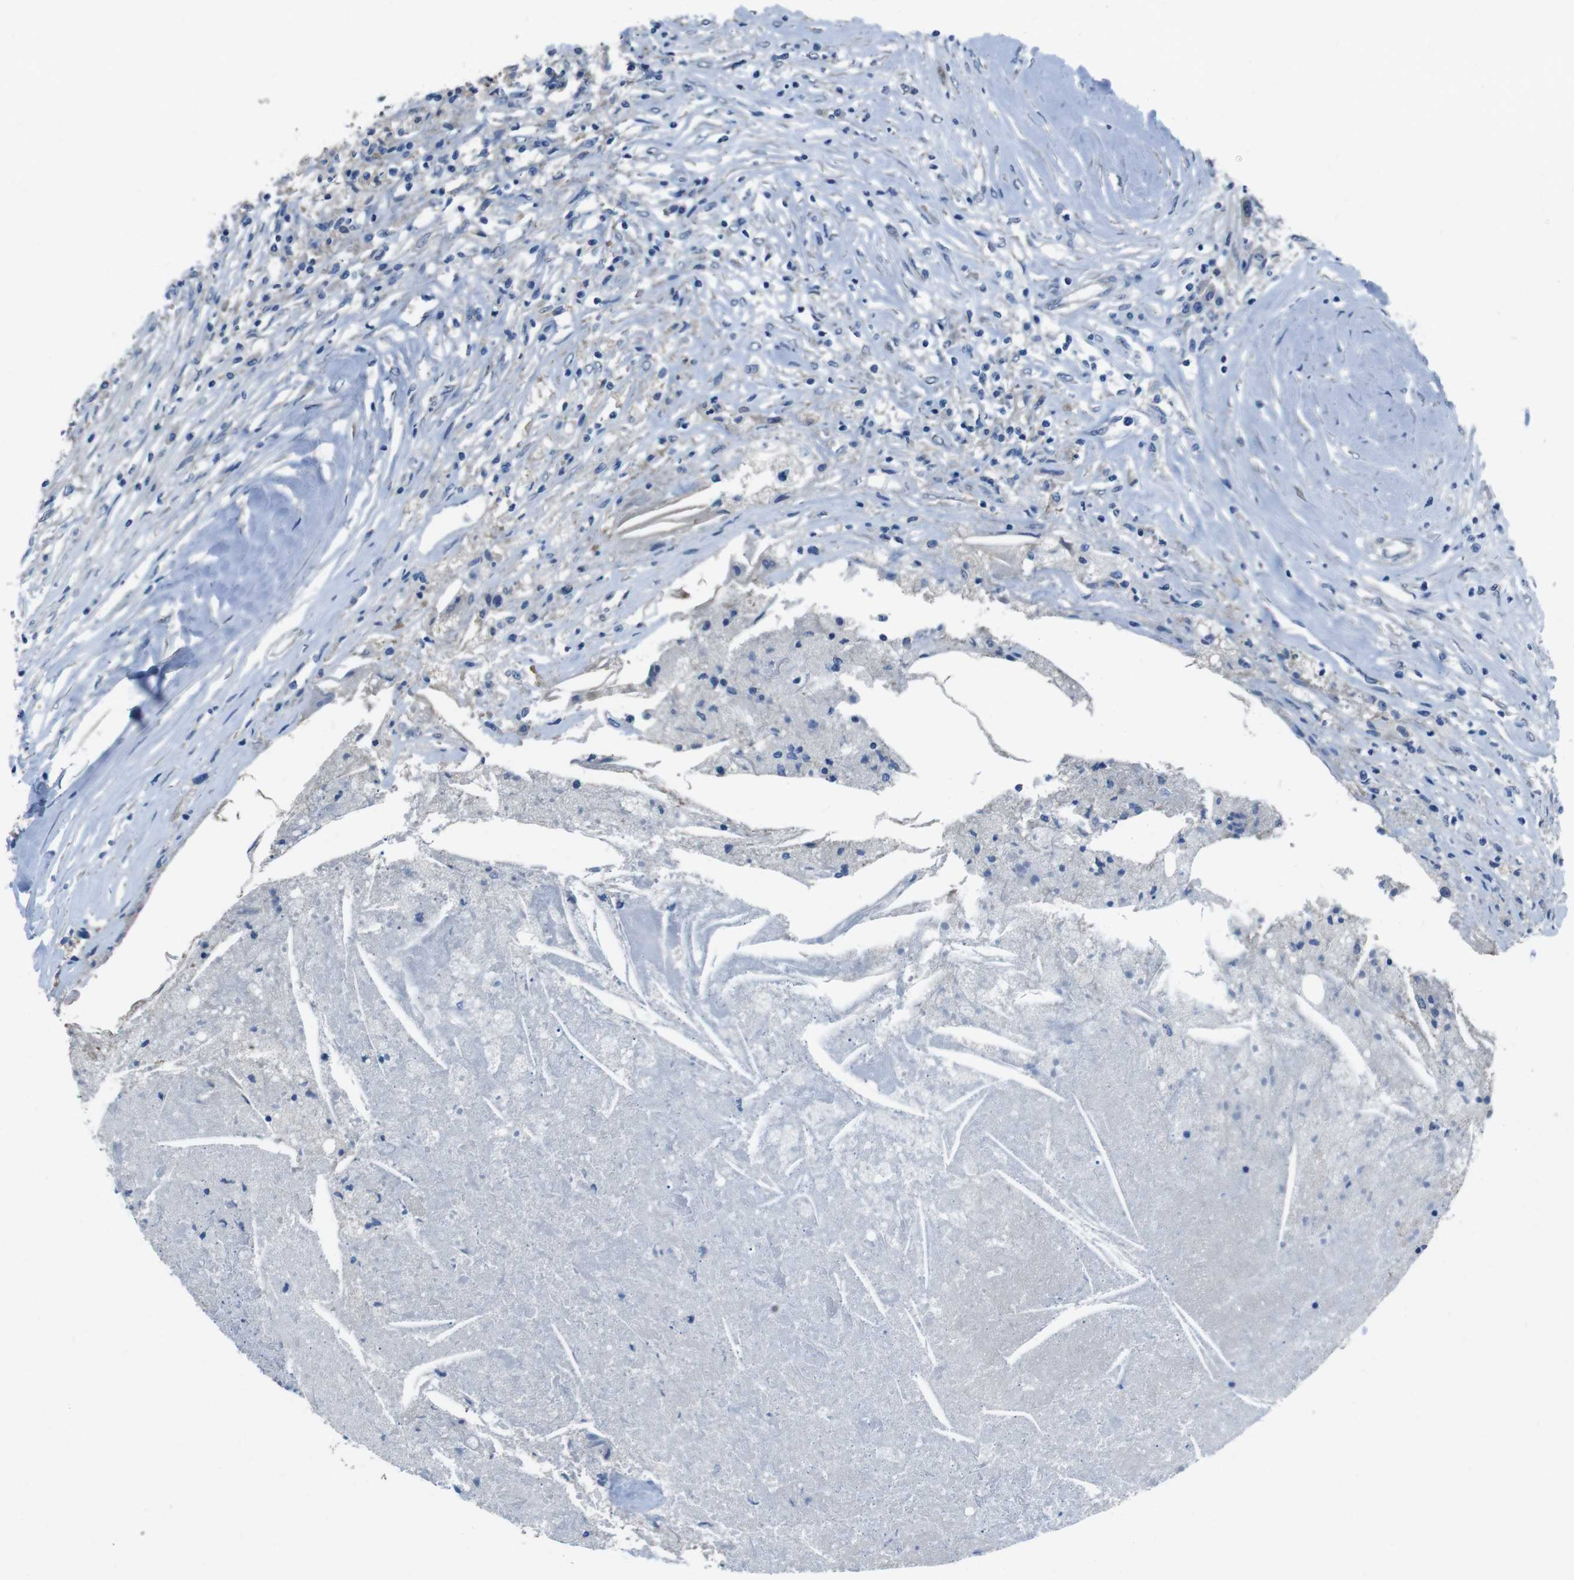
{"staining": {"intensity": "negative", "quantity": "none", "location": "none"}, "tissue": "colorectal cancer", "cell_type": "Tumor cells", "image_type": "cancer", "snomed": [{"axis": "morphology", "description": "Adenocarcinoma, NOS"}, {"axis": "topography", "description": "Rectum"}], "caption": "DAB immunohistochemical staining of colorectal cancer shows no significant expression in tumor cells.", "gene": "CYP2C8", "patient": {"sex": "male", "age": 63}}